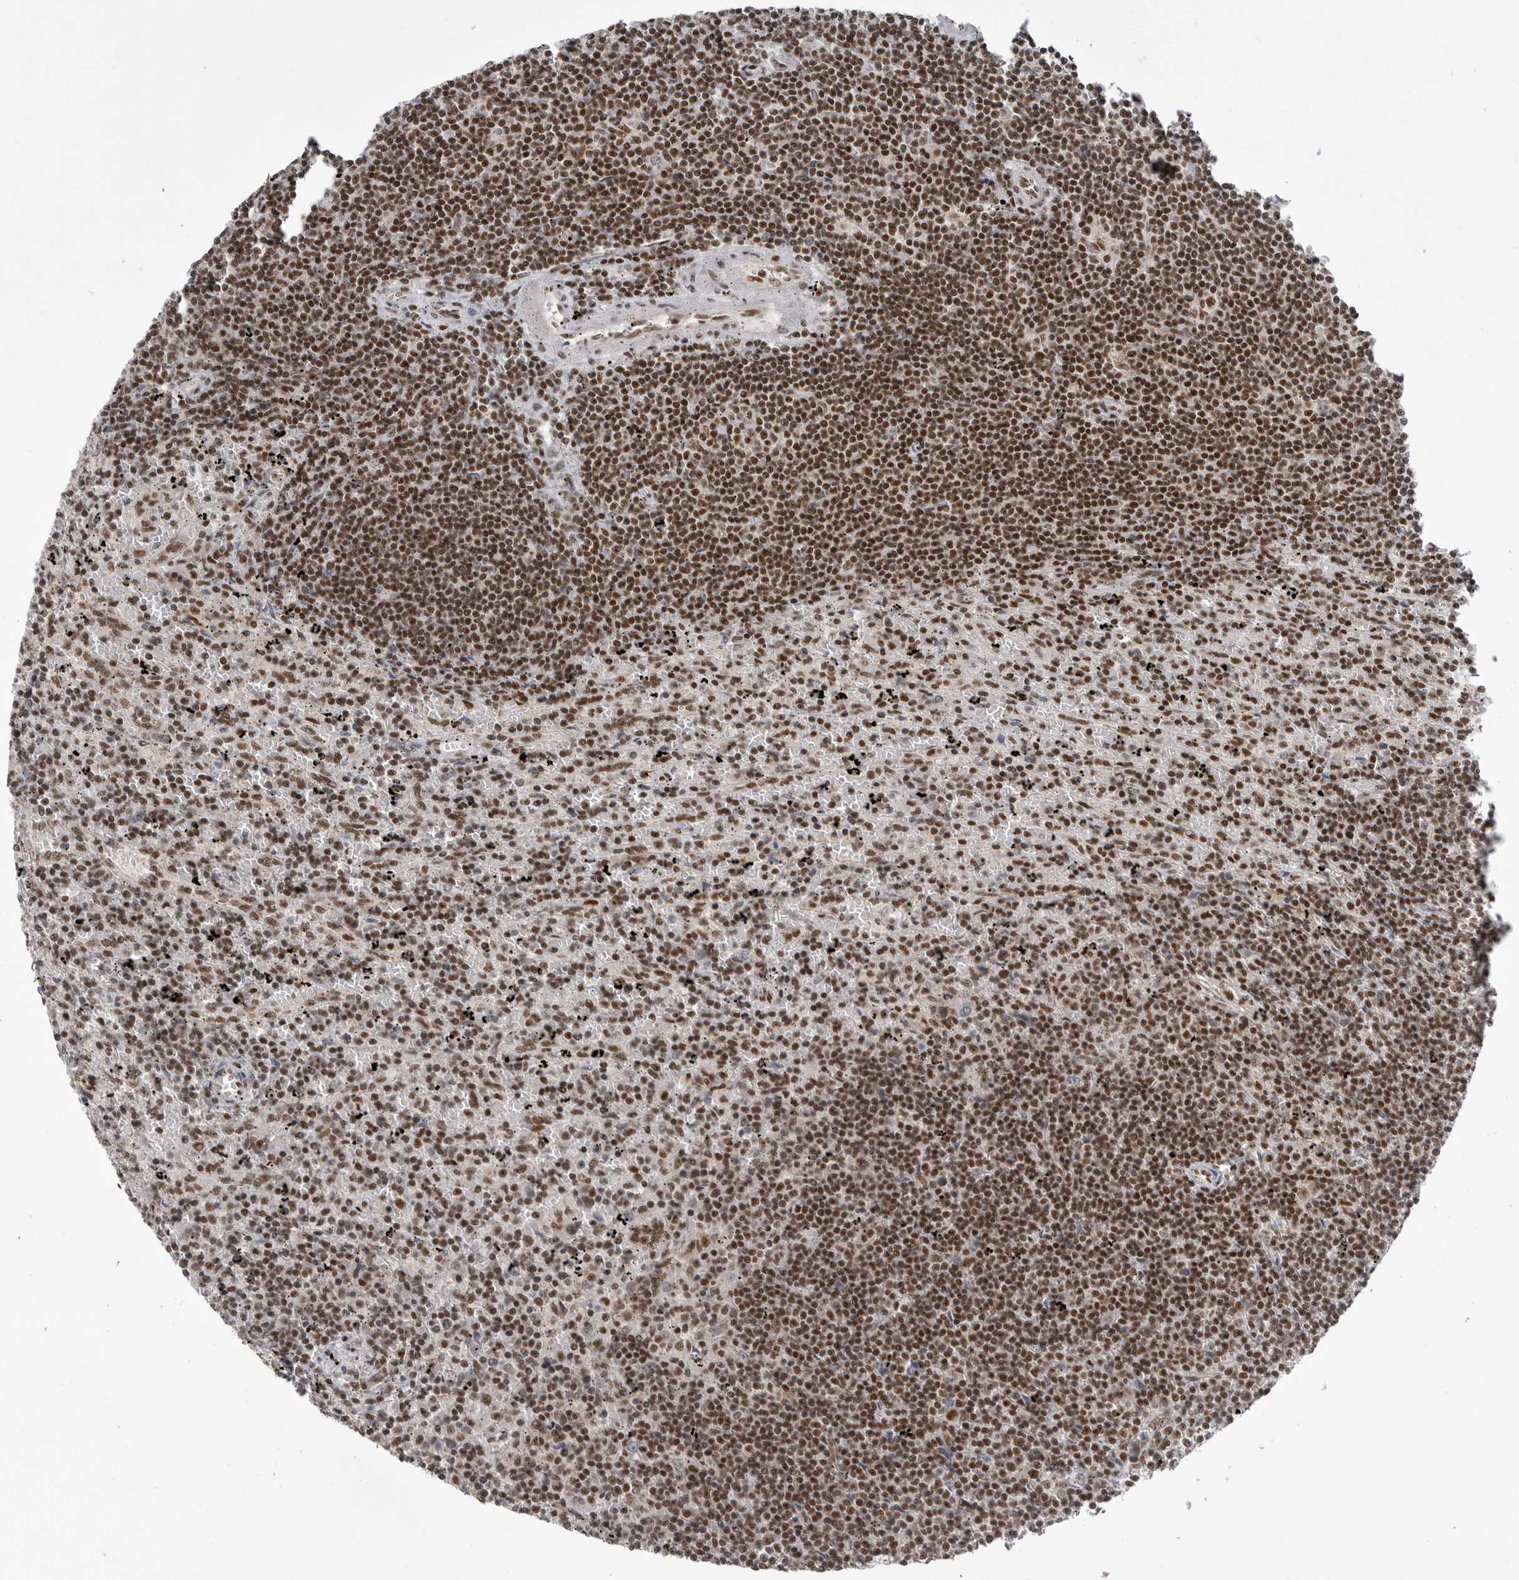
{"staining": {"intensity": "strong", "quantity": ">75%", "location": "nuclear"}, "tissue": "lymphoma", "cell_type": "Tumor cells", "image_type": "cancer", "snomed": [{"axis": "morphology", "description": "Malignant lymphoma, non-Hodgkin's type, Low grade"}, {"axis": "topography", "description": "Spleen"}], "caption": "Low-grade malignant lymphoma, non-Hodgkin's type stained with a brown dye exhibits strong nuclear positive expression in about >75% of tumor cells.", "gene": "PPP1R8", "patient": {"sex": "male", "age": 76}}